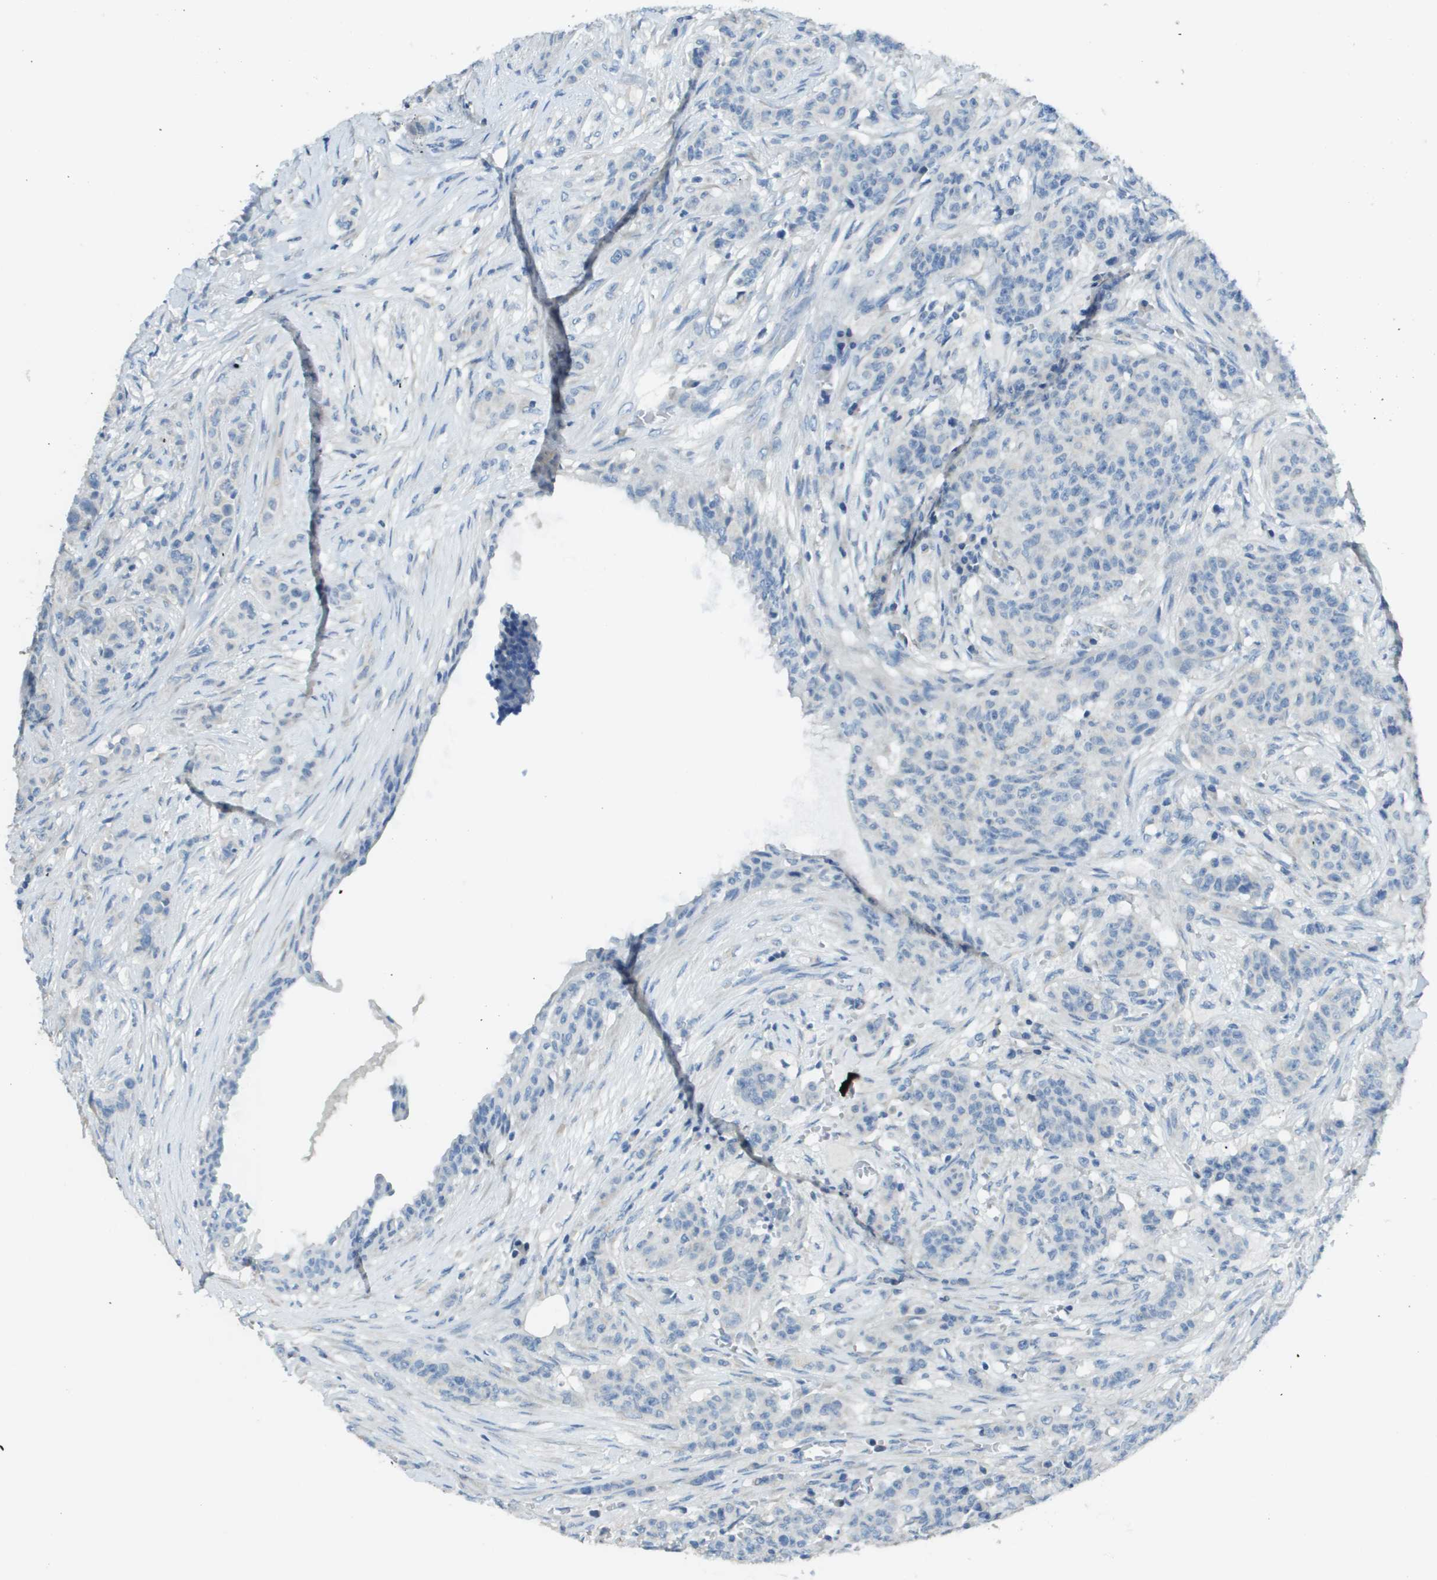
{"staining": {"intensity": "negative", "quantity": "none", "location": "none"}, "tissue": "breast cancer", "cell_type": "Tumor cells", "image_type": "cancer", "snomed": [{"axis": "morphology", "description": "Normal tissue, NOS"}, {"axis": "morphology", "description": "Duct carcinoma"}, {"axis": "topography", "description": "Breast"}], "caption": "A photomicrograph of breast cancer (invasive ductal carcinoma) stained for a protein shows no brown staining in tumor cells. Nuclei are stained in blue.", "gene": "PTGDR2", "patient": {"sex": "female", "age": 40}}